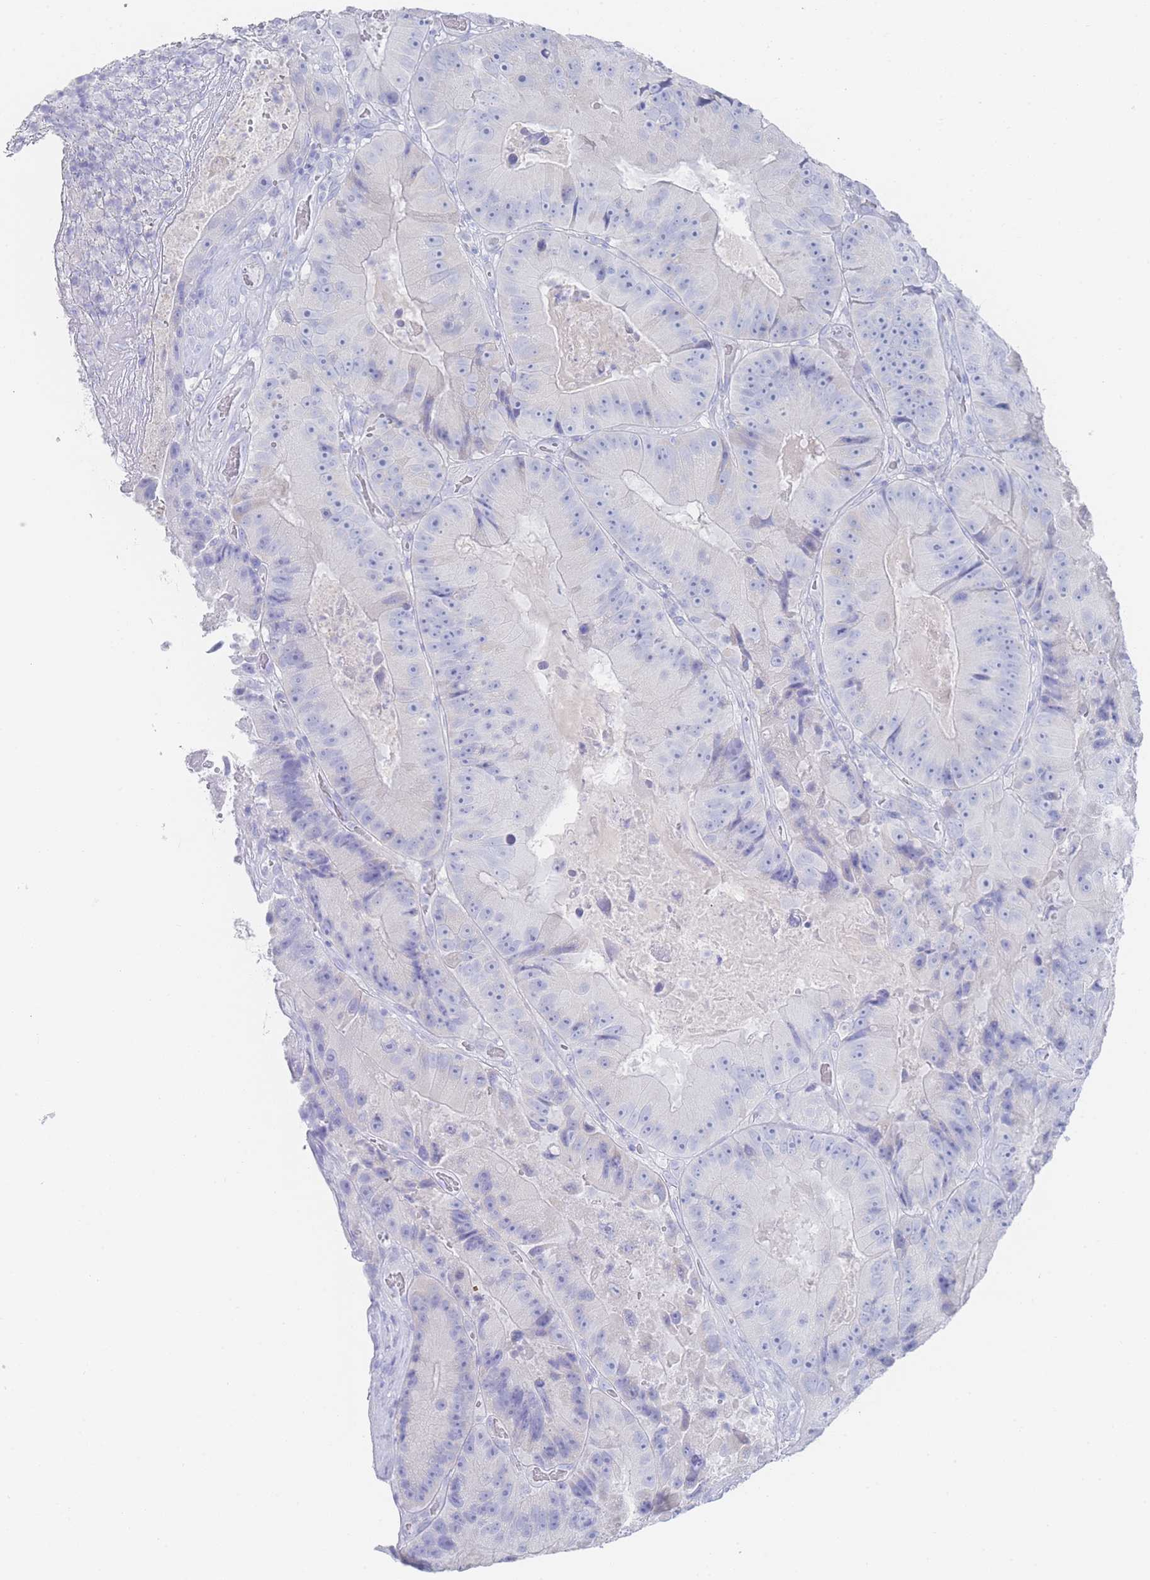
{"staining": {"intensity": "negative", "quantity": "none", "location": "none"}, "tissue": "colorectal cancer", "cell_type": "Tumor cells", "image_type": "cancer", "snomed": [{"axis": "morphology", "description": "Adenocarcinoma, NOS"}, {"axis": "topography", "description": "Colon"}], "caption": "This is an immunohistochemistry image of adenocarcinoma (colorectal). There is no positivity in tumor cells.", "gene": "LRRC37A", "patient": {"sex": "female", "age": 86}}